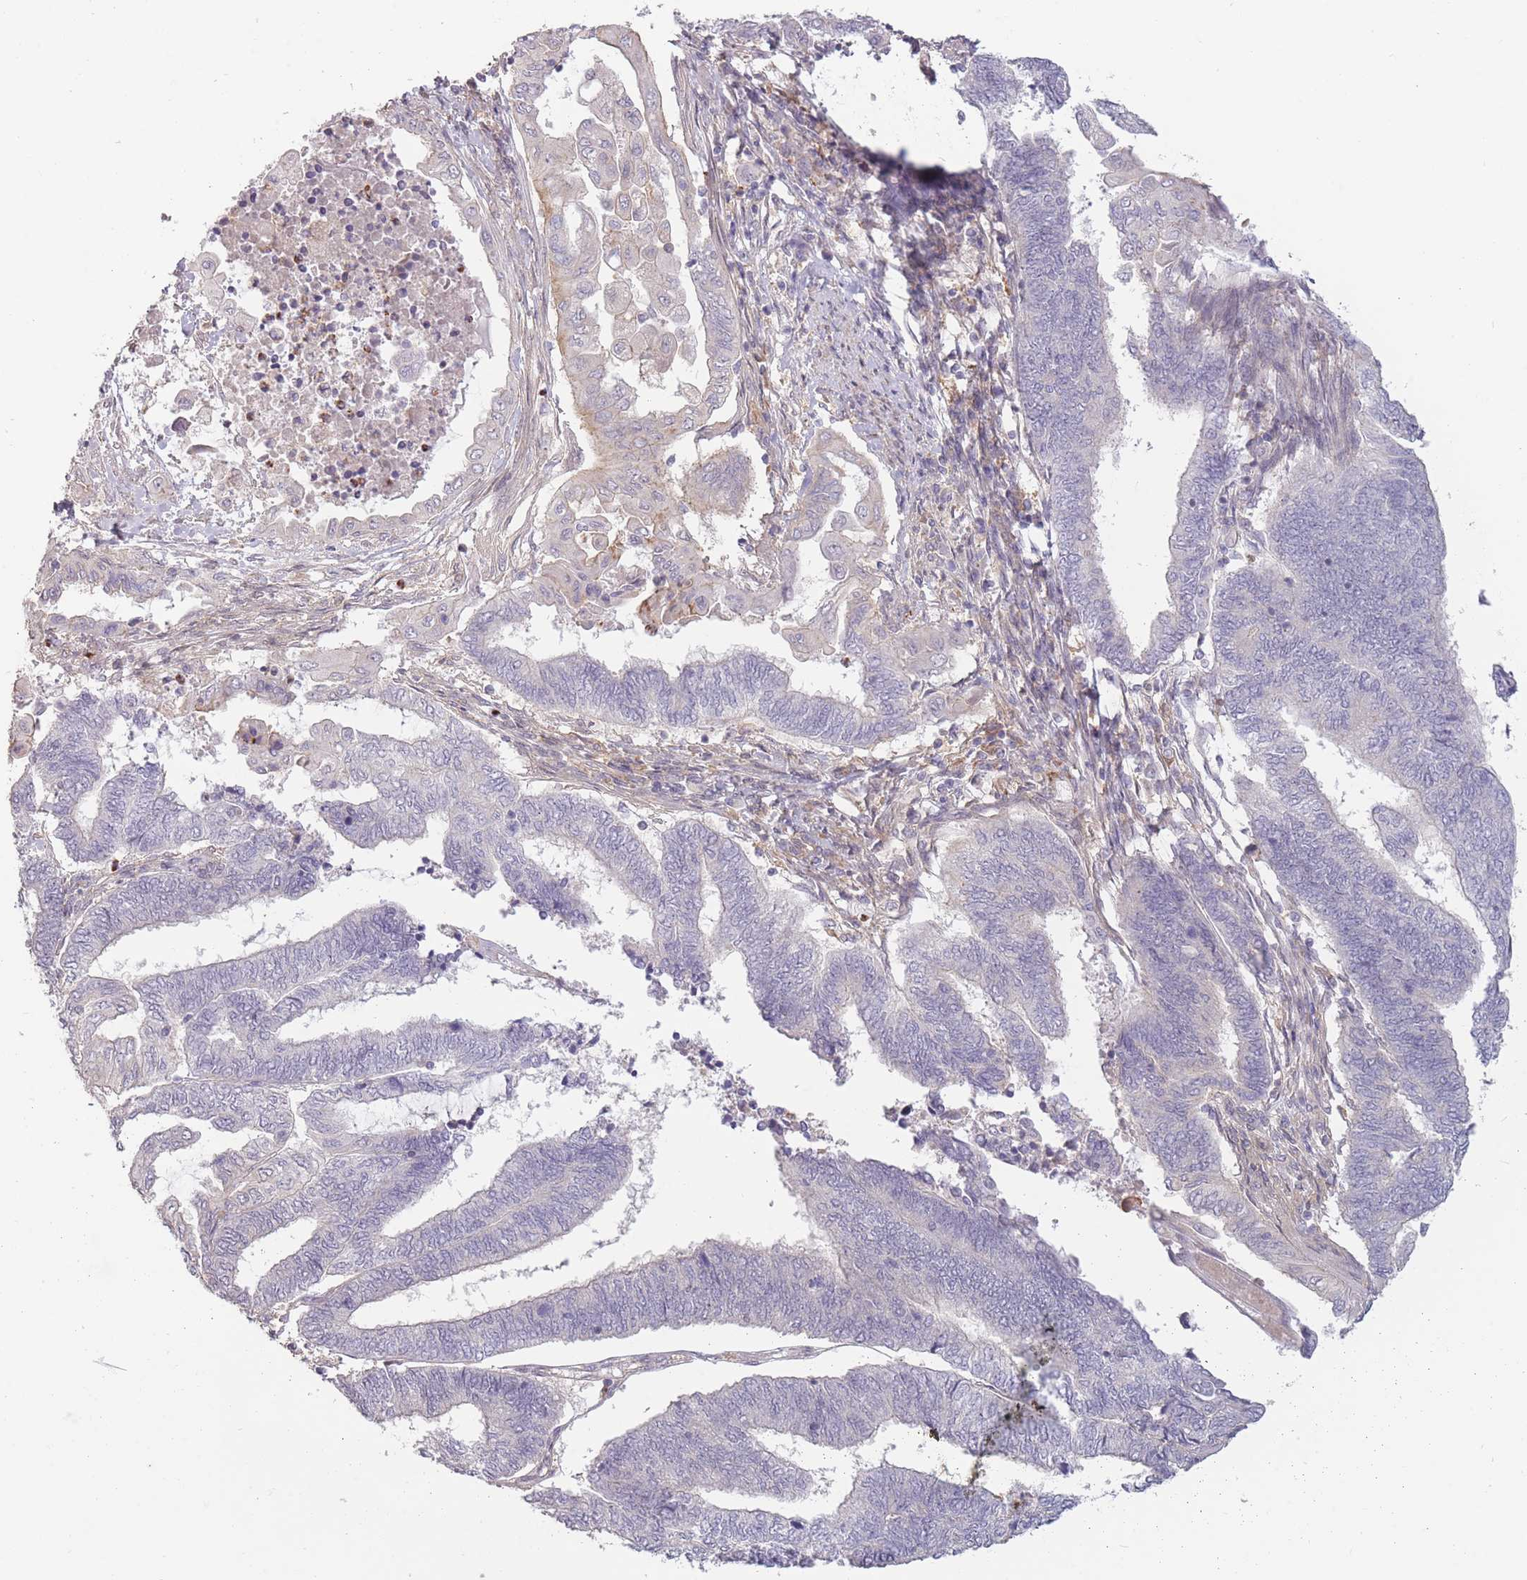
{"staining": {"intensity": "weak", "quantity": "<25%", "location": "cytoplasmic/membranous"}, "tissue": "endometrial cancer", "cell_type": "Tumor cells", "image_type": "cancer", "snomed": [{"axis": "morphology", "description": "Adenocarcinoma, NOS"}, {"axis": "topography", "description": "Uterus"}, {"axis": "topography", "description": "Endometrium"}], "caption": "This micrograph is of endometrial adenocarcinoma stained with immunohistochemistry to label a protein in brown with the nuclei are counter-stained blue. There is no expression in tumor cells.", "gene": "TET3", "patient": {"sex": "female", "age": 70}}